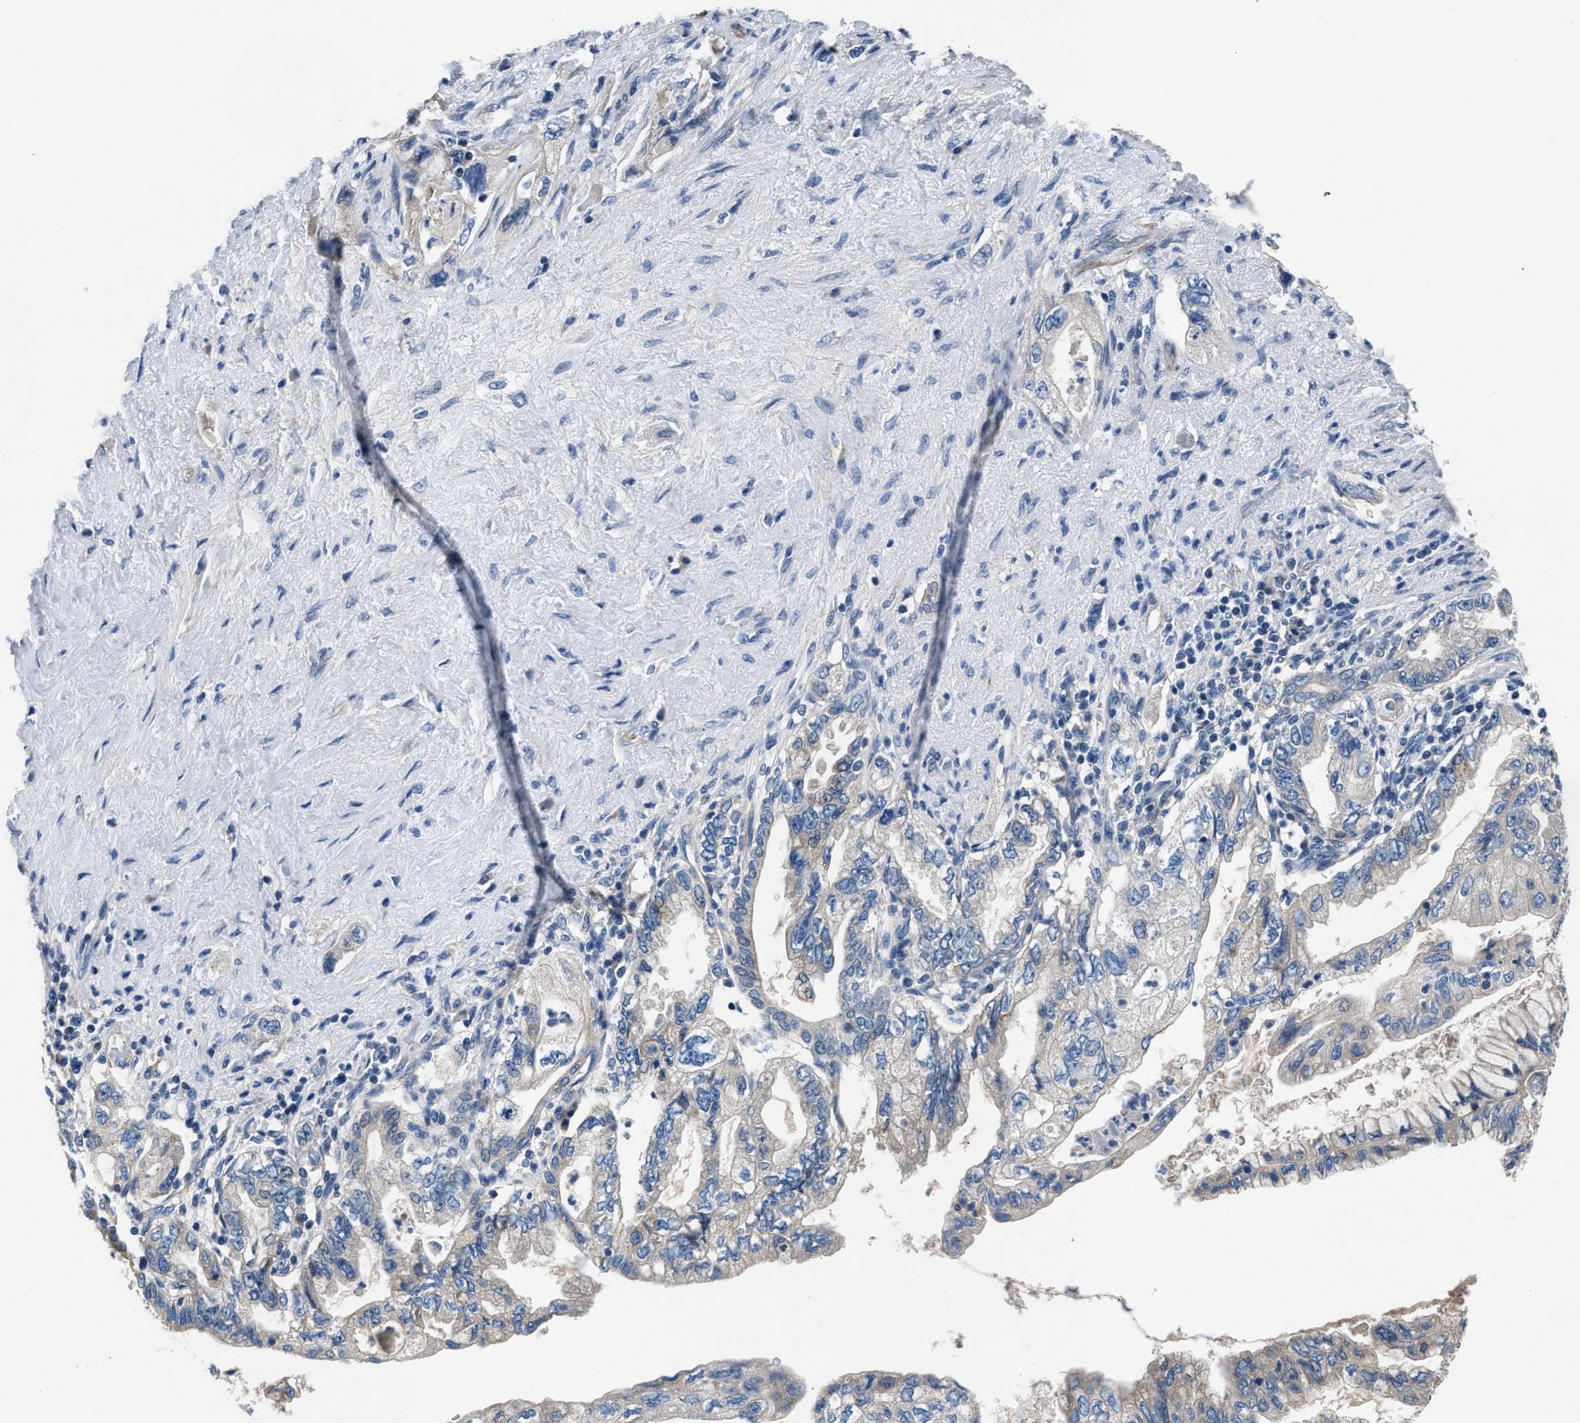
{"staining": {"intensity": "weak", "quantity": "25%-75%", "location": "cytoplasmic/membranous"}, "tissue": "pancreatic cancer", "cell_type": "Tumor cells", "image_type": "cancer", "snomed": [{"axis": "morphology", "description": "Adenocarcinoma, NOS"}, {"axis": "topography", "description": "Pancreas"}], "caption": "Immunohistochemical staining of human pancreatic cancer exhibits low levels of weak cytoplasmic/membranous positivity in about 25%-75% of tumor cells.", "gene": "CDRT4", "patient": {"sex": "female", "age": 73}}